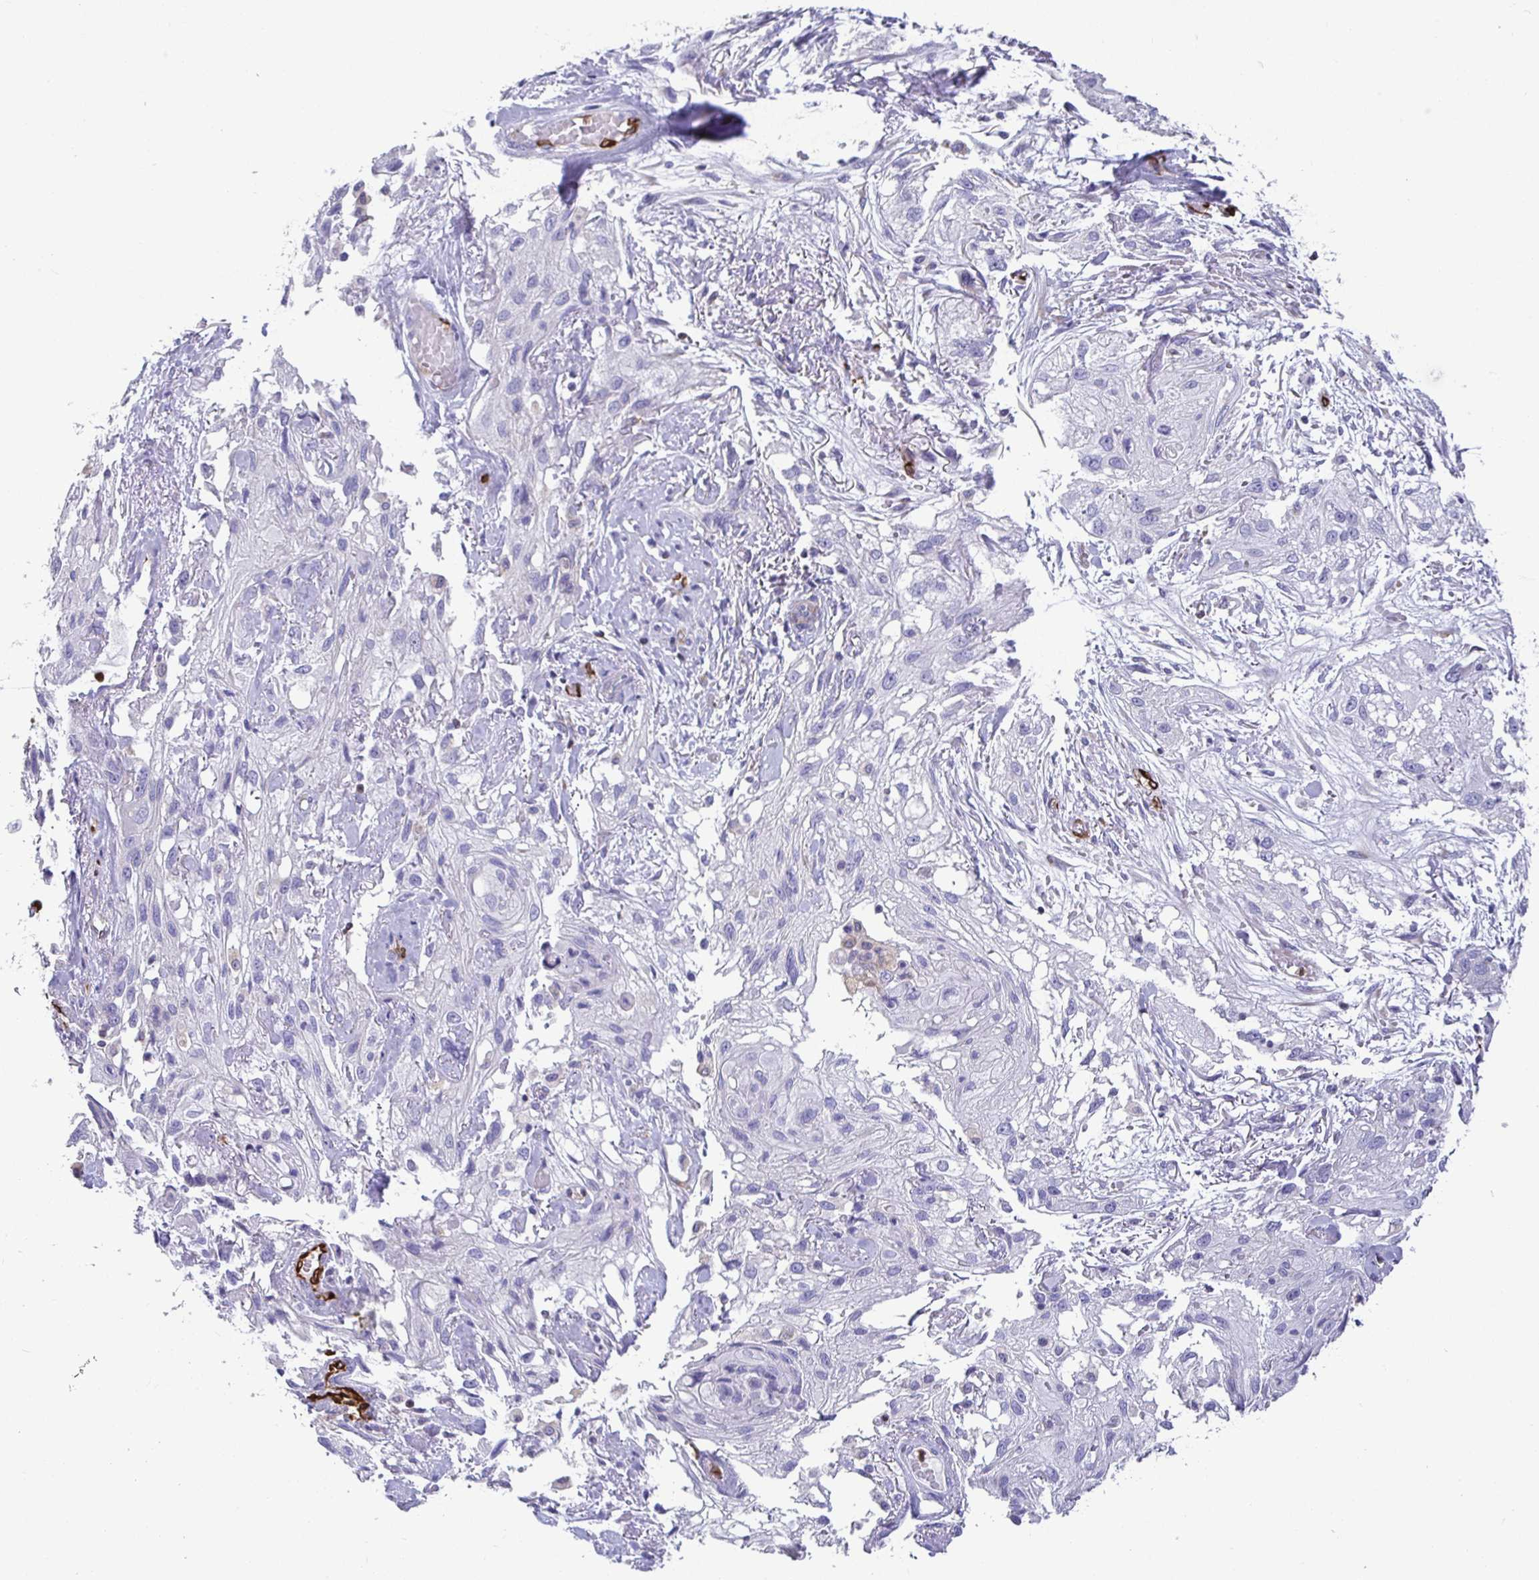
{"staining": {"intensity": "negative", "quantity": "none", "location": "none"}, "tissue": "skin cancer", "cell_type": "Tumor cells", "image_type": "cancer", "snomed": [{"axis": "morphology", "description": "Squamous cell carcinoma, NOS"}, {"axis": "topography", "description": "Skin"}, {"axis": "topography", "description": "Vulva"}], "caption": "This is a image of immunohistochemistry (IHC) staining of skin cancer, which shows no expression in tumor cells.", "gene": "TP53I11", "patient": {"sex": "female", "age": 86}}